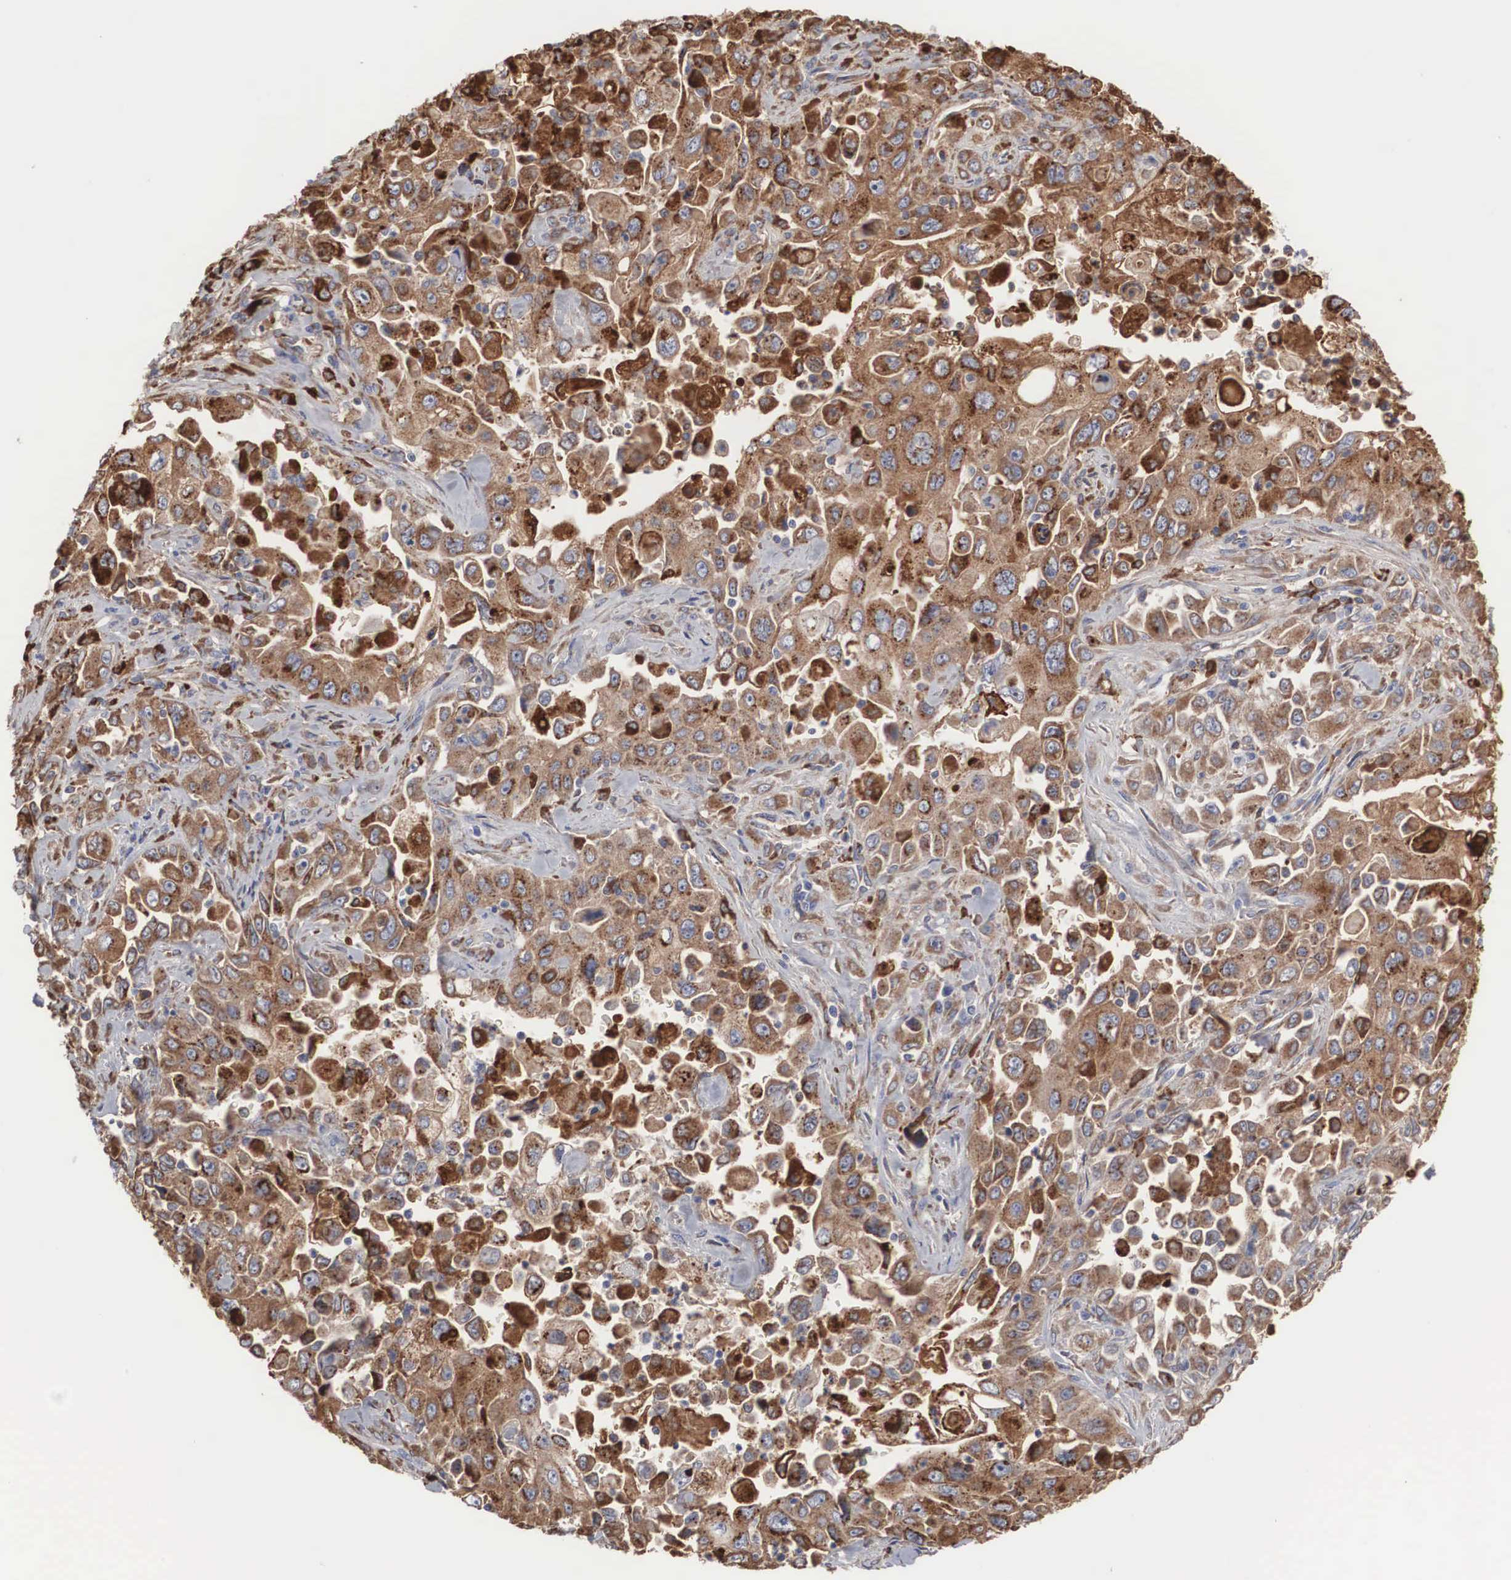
{"staining": {"intensity": "moderate", "quantity": ">75%", "location": "cytoplasmic/membranous"}, "tissue": "pancreatic cancer", "cell_type": "Tumor cells", "image_type": "cancer", "snomed": [{"axis": "morphology", "description": "Adenocarcinoma, NOS"}, {"axis": "topography", "description": "Pancreas"}], "caption": "Tumor cells reveal moderate cytoplasmic/membranous positivity in approximately >75% of cells in pancreatic cancer (adenocarcinoma).", "gene": "LGALS3BP", "patient": {"sex": "male", "age": 70}}